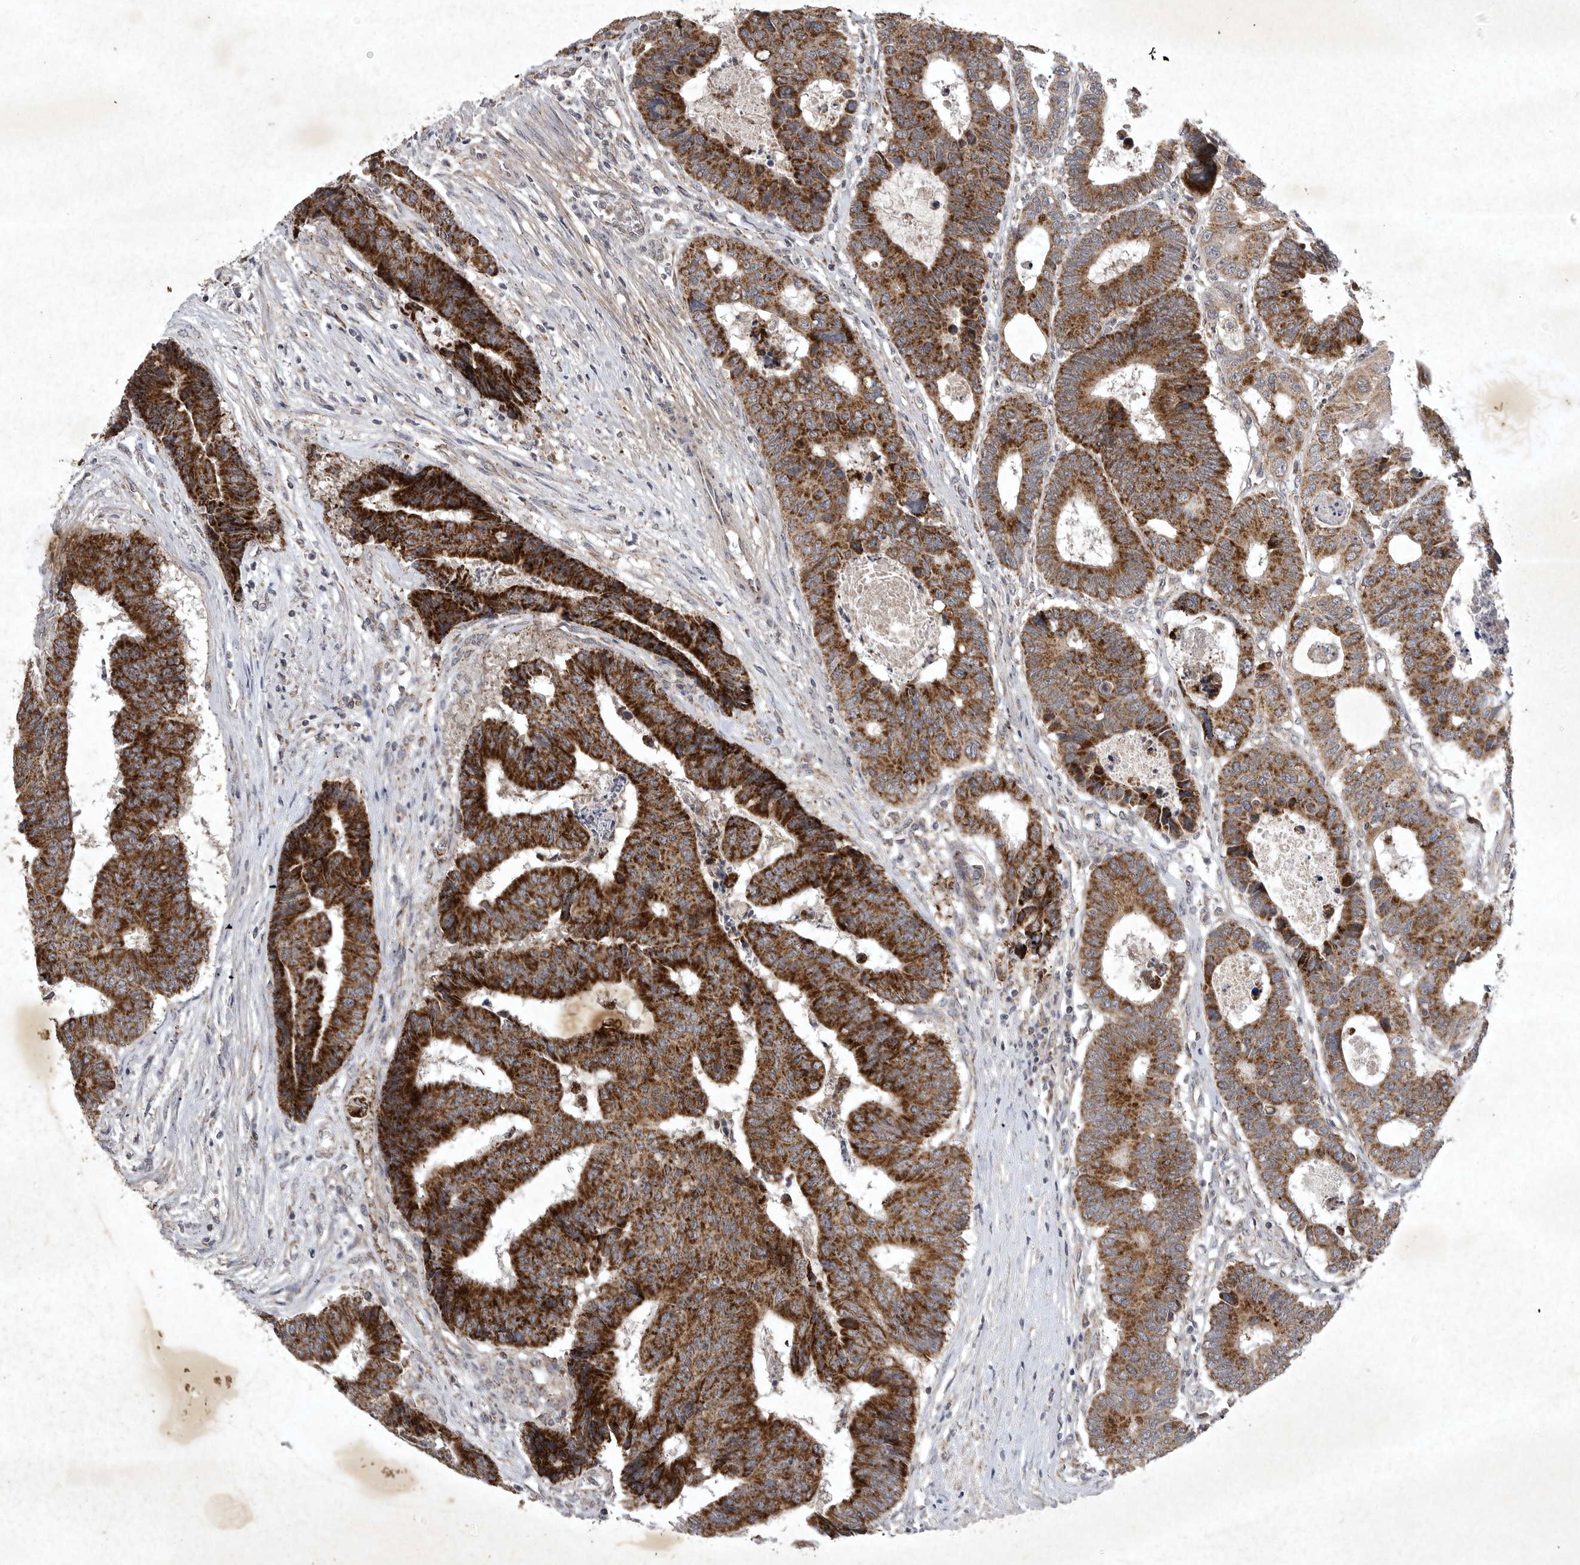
{"staining": {"intensity": "strong", "quantity": ">75%", "location": "cytoplasmic/membranous"}, "tissue": "colorectal cancer", "cell_type": "Tumor cells", "image_type": "cancer", "snomed": [{"axis": "morphology", "description": "Adenocarcinoma, NOS"}, {"axis": "topography", "description": "Rectum"}], "caption": "A histopathology image showing strong cytoplasmic/membranous staining in approximately >75% of tumor cells in colorectal cancer (adenocarcinoma), as visualized by brown immunohistochemical staining.", "gene": "DDR1", "patient": {"sex": "male", "age": 84}}